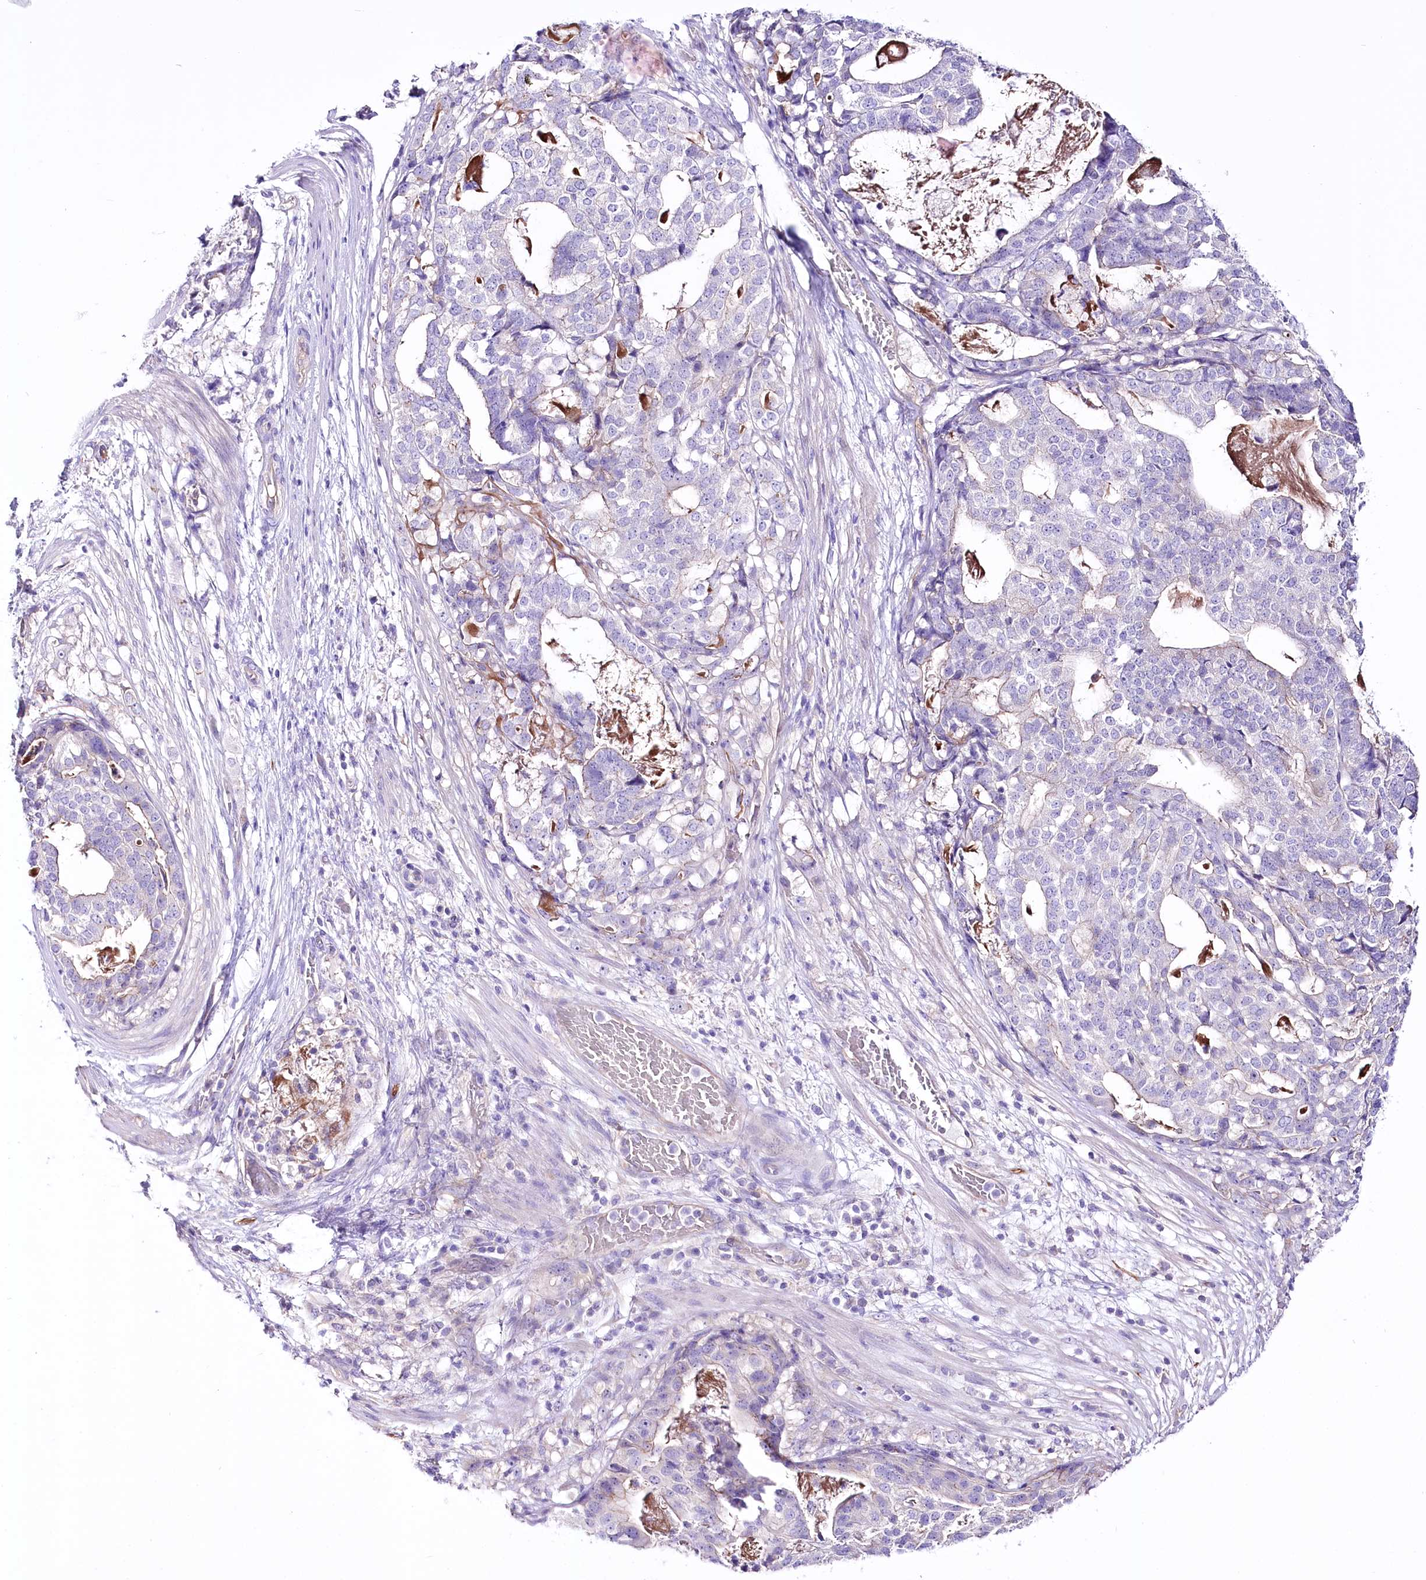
{"staining": {"intensity": "negative", "quantity": "none", "location": "none"}, "tissue": "stomach cancer", "cell_type": "Tumor cells", "image_type": "cancer", "snomed": [{"axis": "morphology", "description": "Adenocarcinoma, NOS"}, {"axis": "topography", "description": "Stomach"}], "caption": "Immunohistochemical staining of stomach cancer (adenocarcinoma) displays no significant staining in tumor cells.", "gene": "LRRC34", "patient": {"sex": "male", "age": 48}}